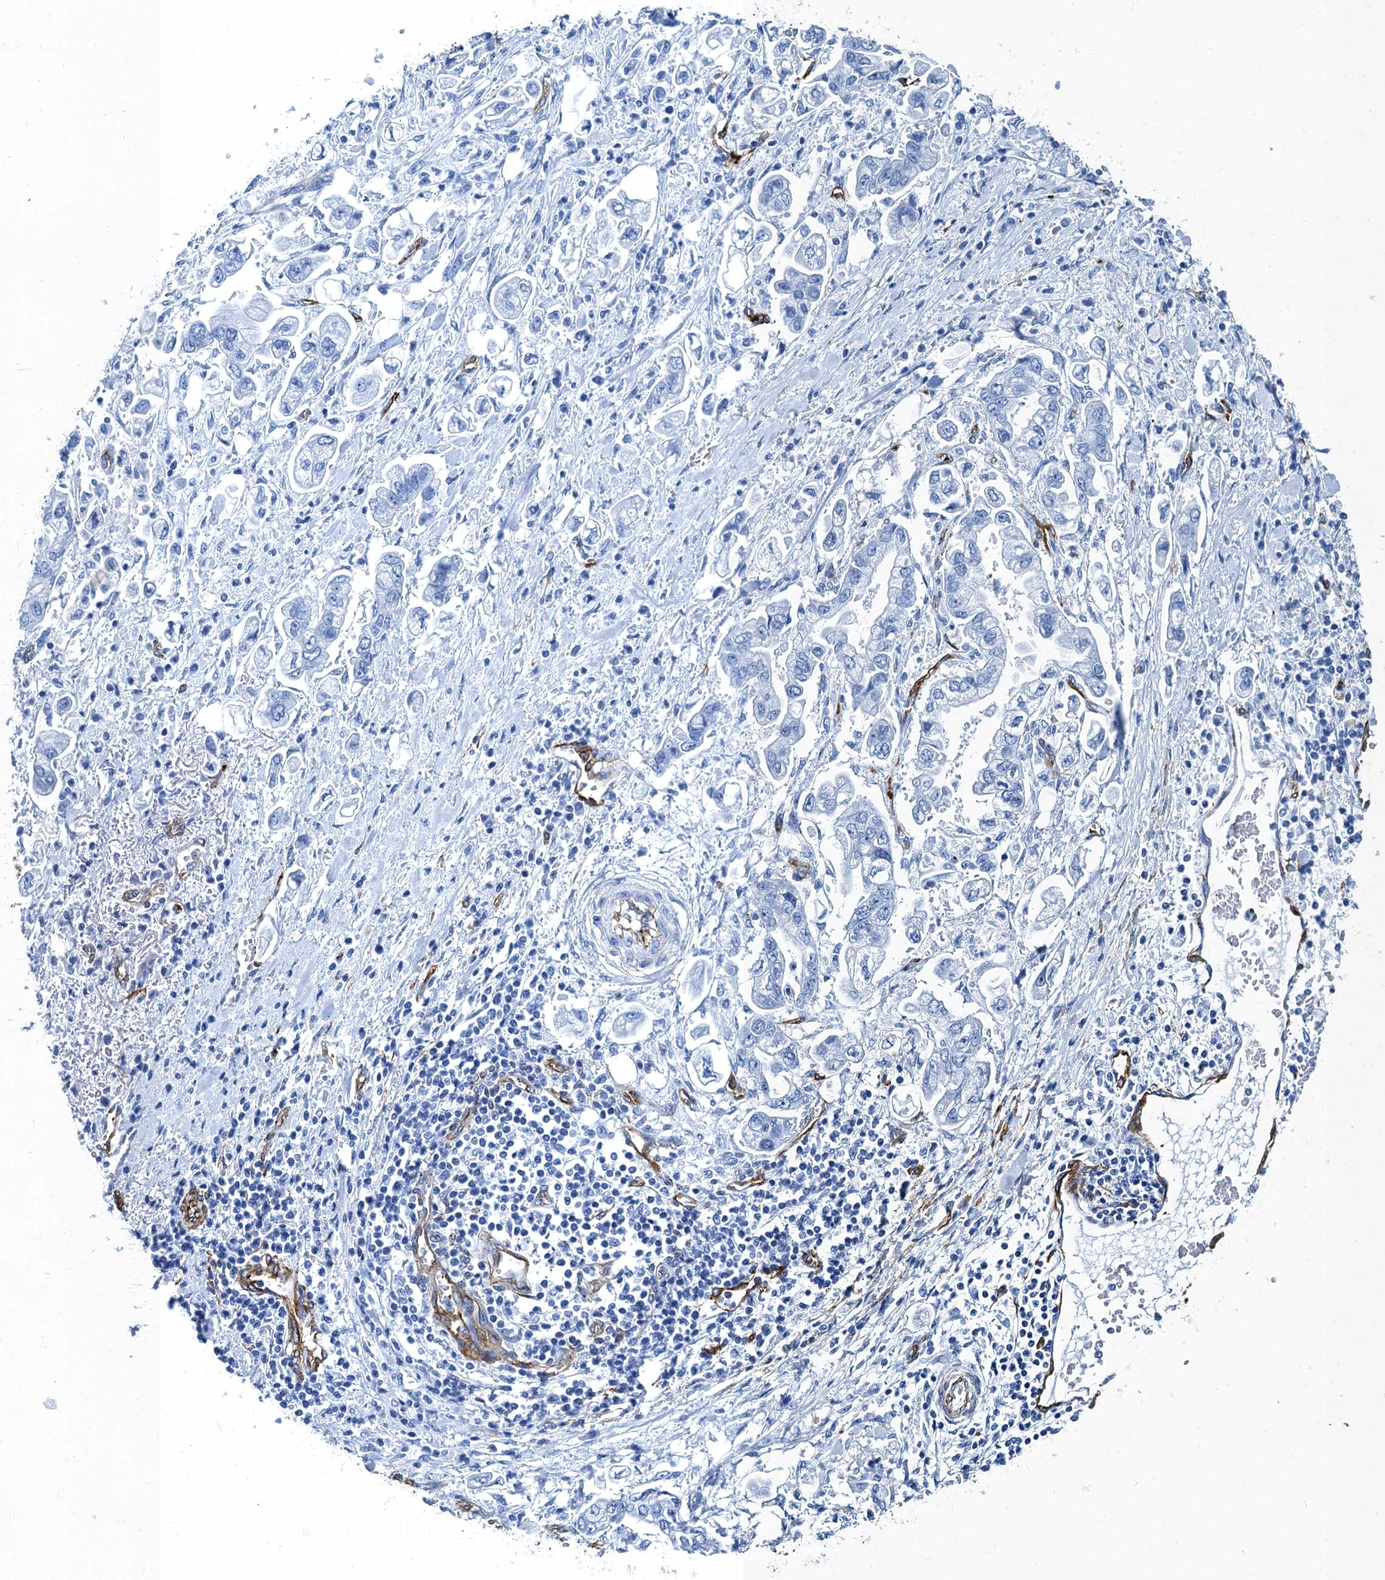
{"staining": {"intensity": "negative", "quantity": "none", "location": "none"}, "tissue": "stomach cancer", "cell_type": "Tumor cells", "image_type": "cancer", "snomed": [{"axis": "morphology", "description": "Adenocarcinoma, NOS"}, {"axis": "topography", "description": "Stomach"}], "caption": "Immunohistochemical staining of human adenocarcinoma (stomach) displays no significant positivity in tumor cells. (Stains: DAB (3,3'-diaminobenzidine) immunohistochemistry with hematoxylin counter stain, Microscopy: brightfield microscopy at high magnification).", "gene": "CAVIN2", "patient": {"sex": "male", "age": 62}}